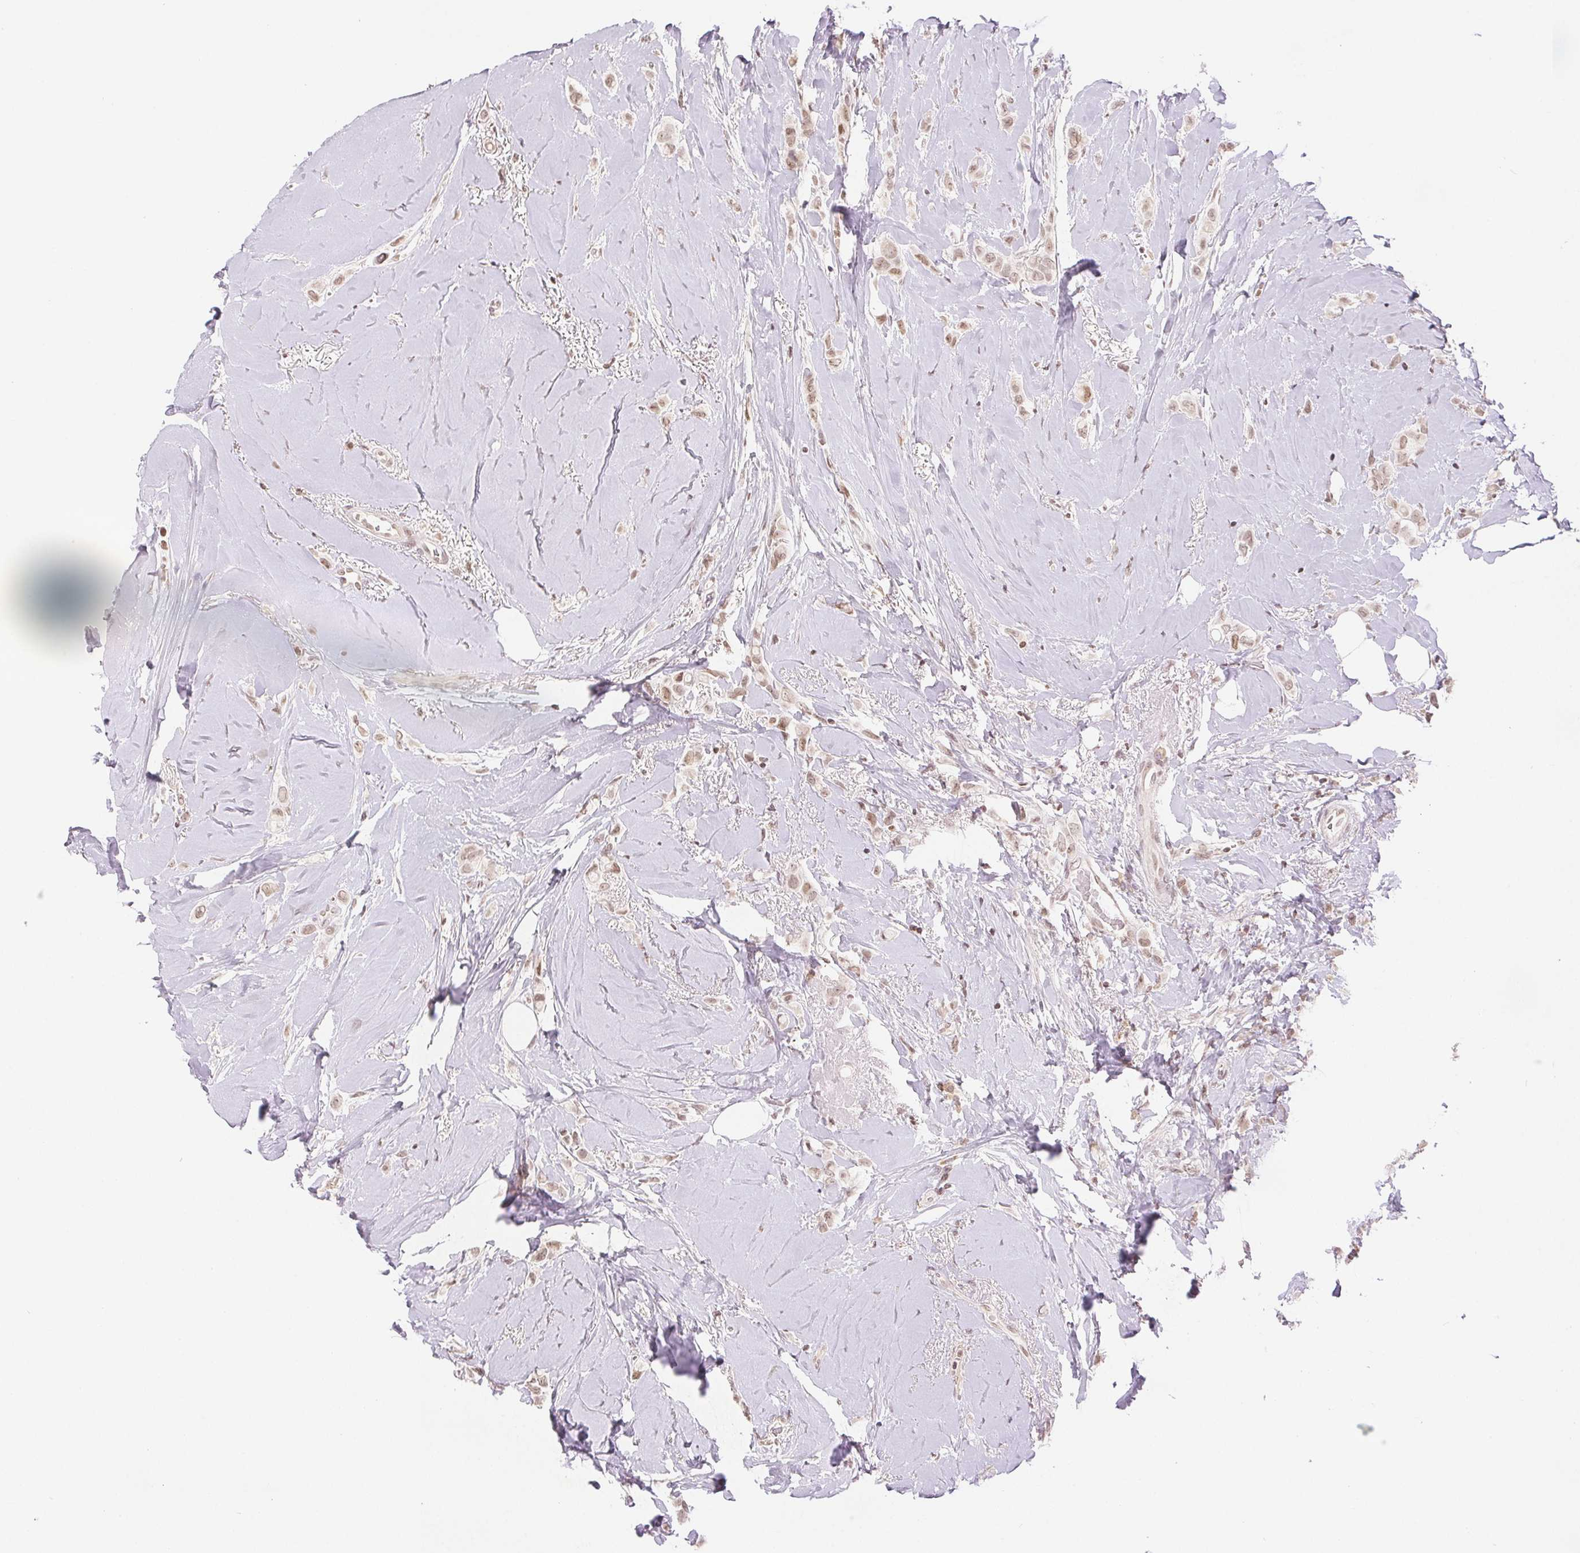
{"staining": {"intensity": "weak", "quantity": ">75%", "location": "nuclear"}, "tissue": "breast cancer", "cell_type": "Tumor cells", "image_type": "cancer", "snomed": [{"axis": "morphology", "description": "Lobular carcinoma"}, {"axis": "topography", "description": "Breast"}], "caption": "Protein staining shows weak nuclear expression in about >75% of tumor cells in lobular carcinoma (breast).", "gene": "DEK", "patient": {"sex": "female", "age": 66}}